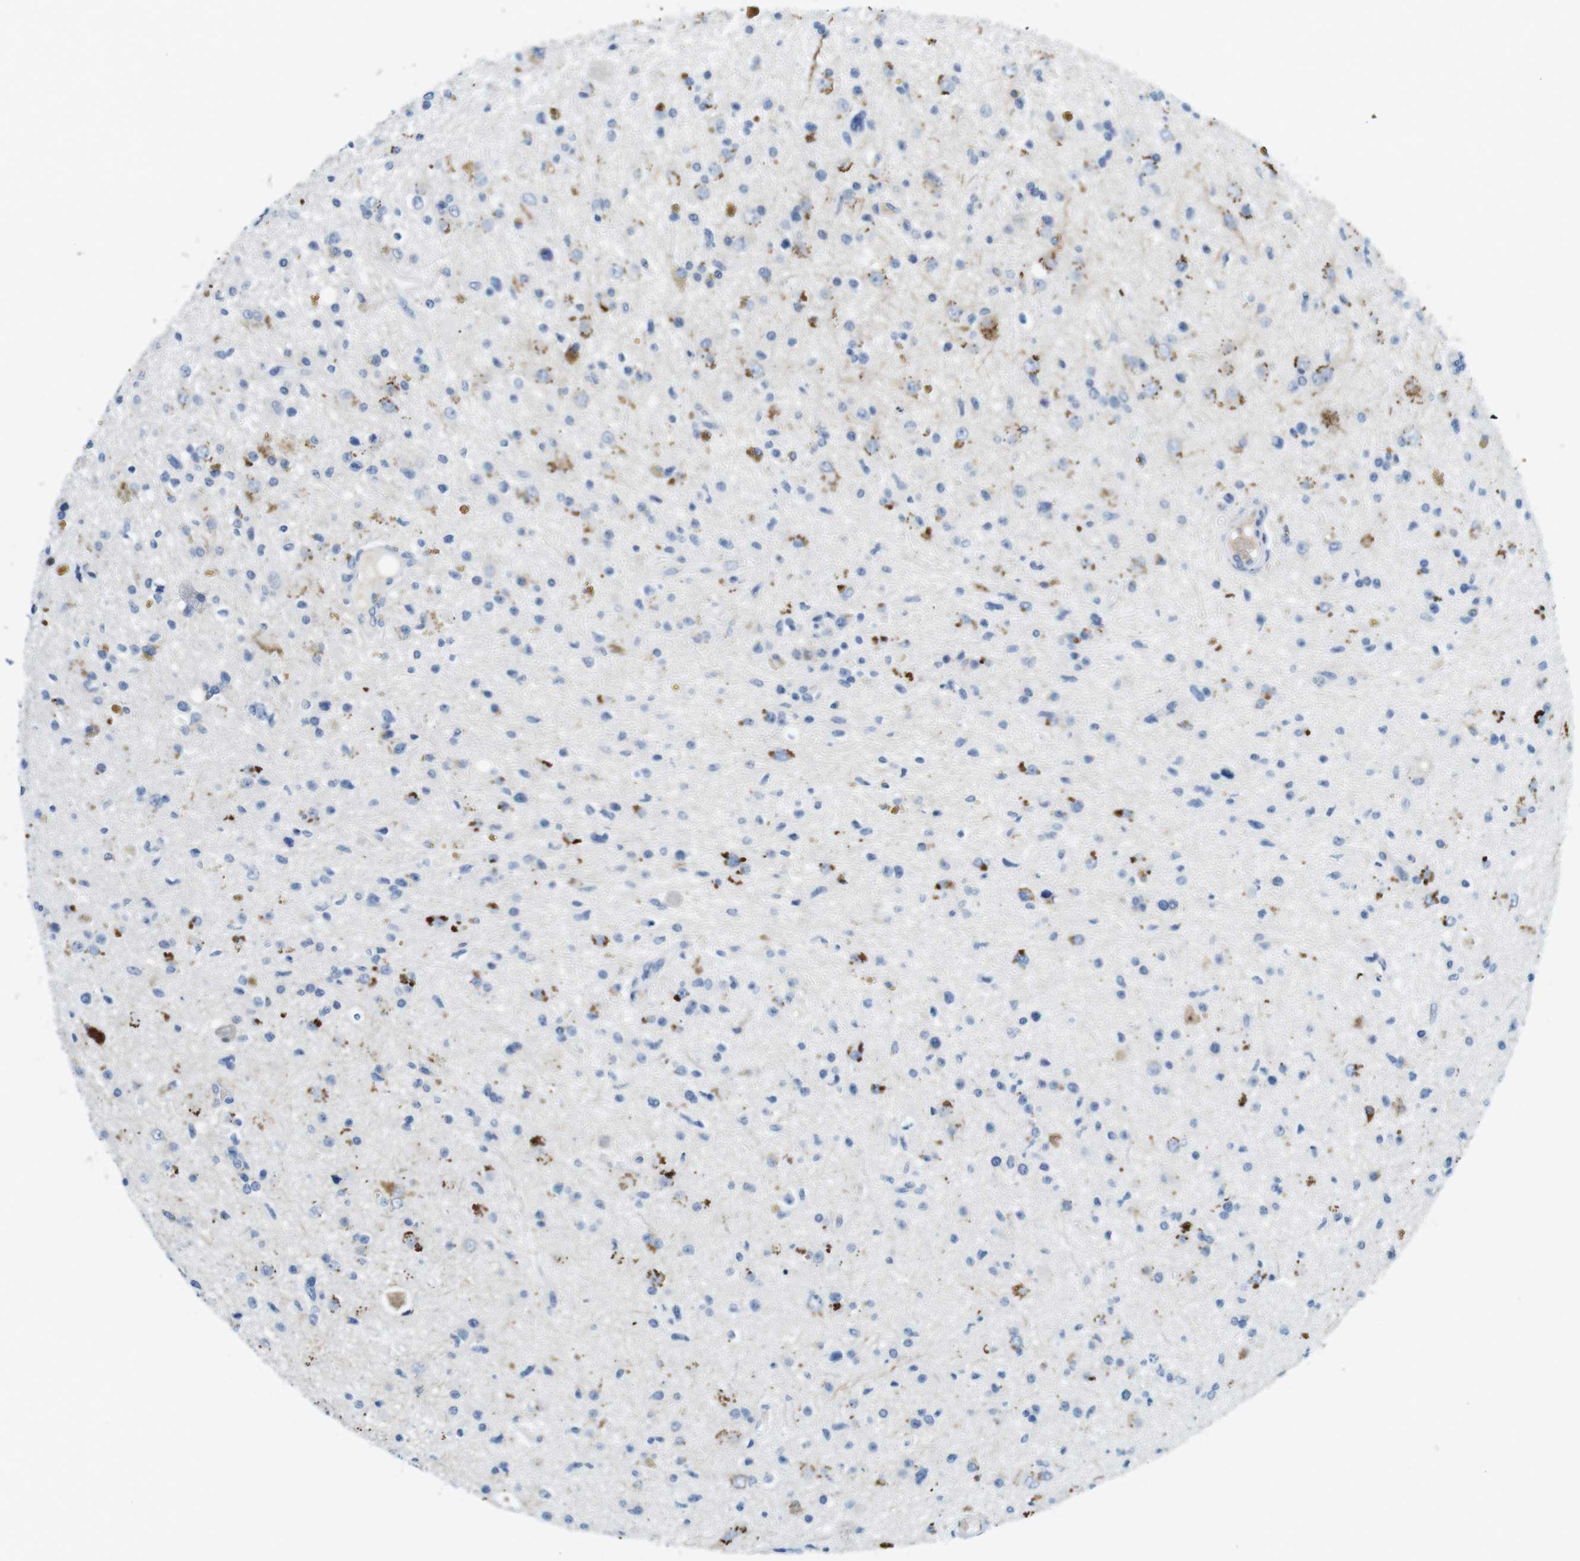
{"staining": {"intensity": "moderate", "quantity": "25%-75%", "location": "cytoplasmic/membranous"}, "tissue": "glioma", "cell_type": "Tumor cells", "image_type": "cancer", "snomed": [{"axis": "morphology", "description": "Glioma, malignant, High grade"}, {"axis": "topography", "description": "Brain"}], "caption": "Tumor cells reveal medium levels of moderate cytoplasmic/membranous positivity in approximately 25%-75% of cells in human glioma. The protein is shown in brown color, while the nuclei are stained blue.", "gene": "TFAP2C", "patient": {"sex": "male", "age": 33}}